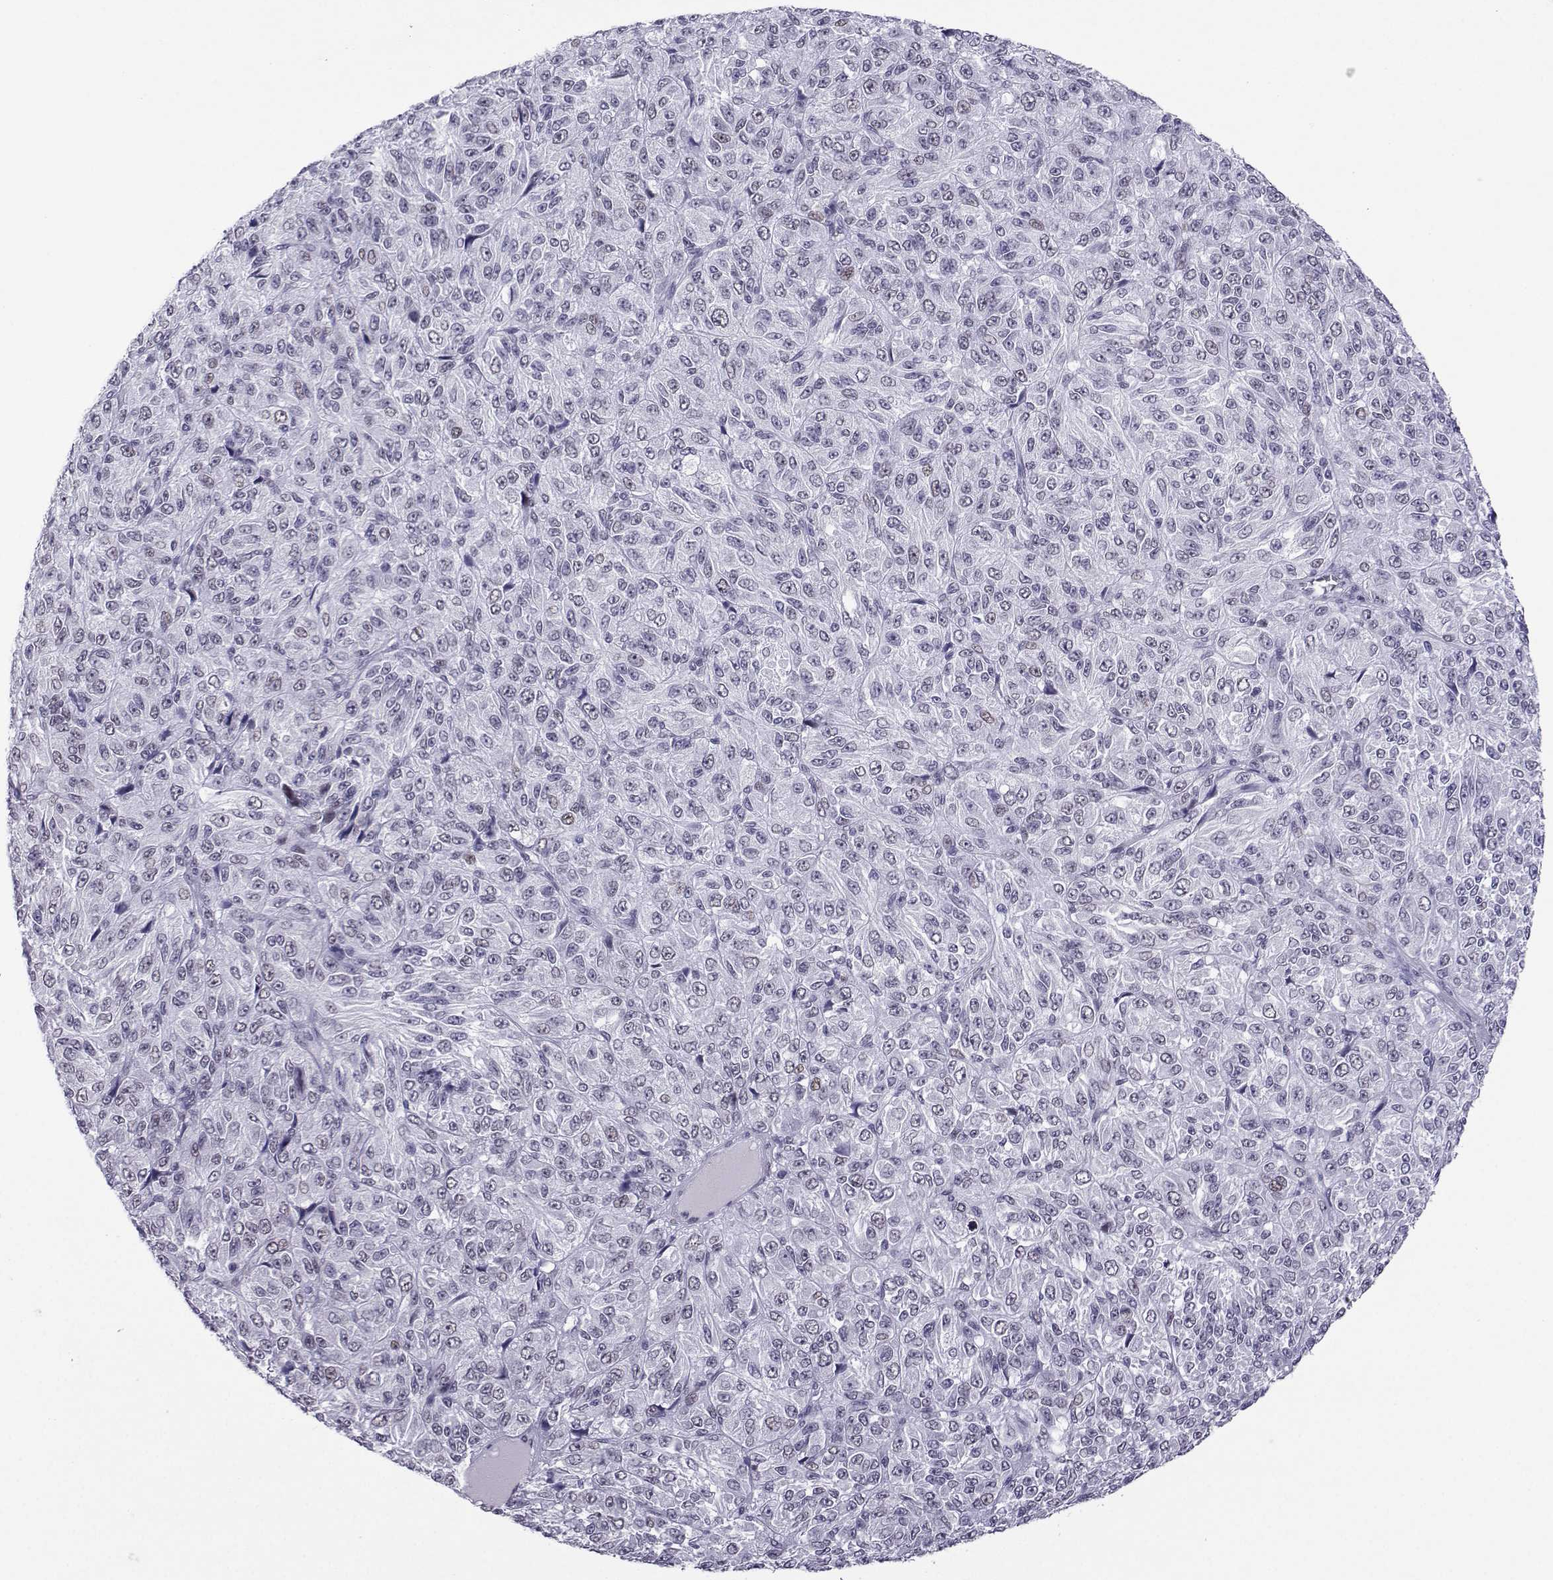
{"staining": {"intensity": "negative", "quantity": "none", "location": "none"}, "tissue": "melanoma", "cell_type": "Tumor cells", "image_type": "cancer", "snomed": [{"axis": "morphology", "description": "Malignant melanoma, Metastatic site"}, {"axis": "topography", "description": "Brain"}], "caption": "The immunohistochemistry histopathology image has no significant expression in tumor cells of melanoma tissue.", "gene": "LORICRIN", "patient": {"sex": "female", "age": 56}}